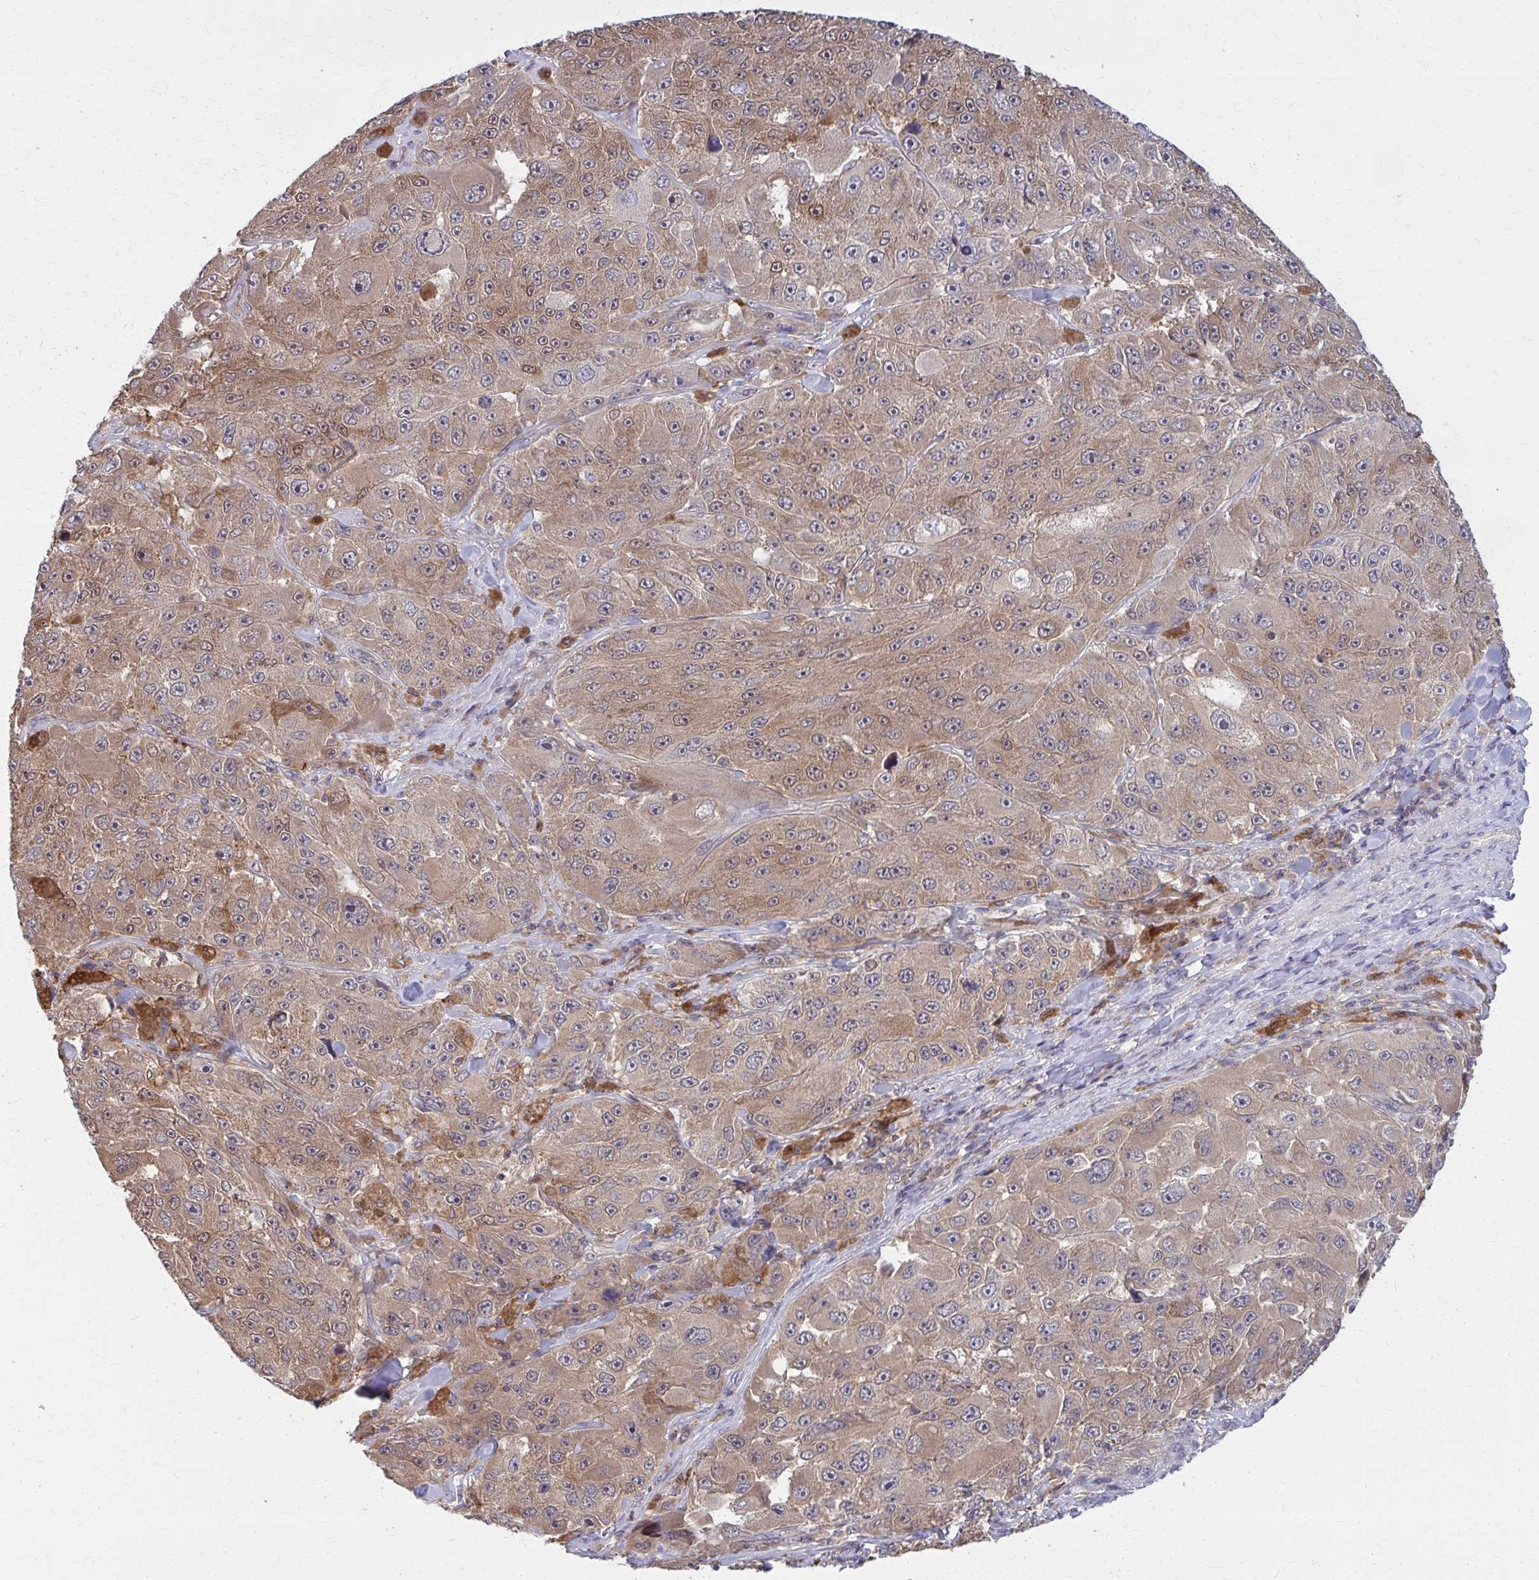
{"staining": {"intensity": "moderate", "quantity": ">75%", "location": "cytoplasmic/membranous"}, "tissue": "melanoma", "cell_type": "Tumor cells", "image_type": "cancer", "snomed": [{"axis": "morphology", "description": "Malignant melanoma, Metastatic site"}, {"axis": "topography", "description": "Lymph node"}], "caption": "IHC photomicrograph of neoplastic tissue: melanoma stained using immunohistochemistry (IHC) displays medium levels of moderate protein expression localized specifically in the cytoplasmic/membranous of tumor cells, appearing as a cytoplasmic/membranous brown color.", "gene": "DBI", "patient": {"sex": "male", "age": 62}}